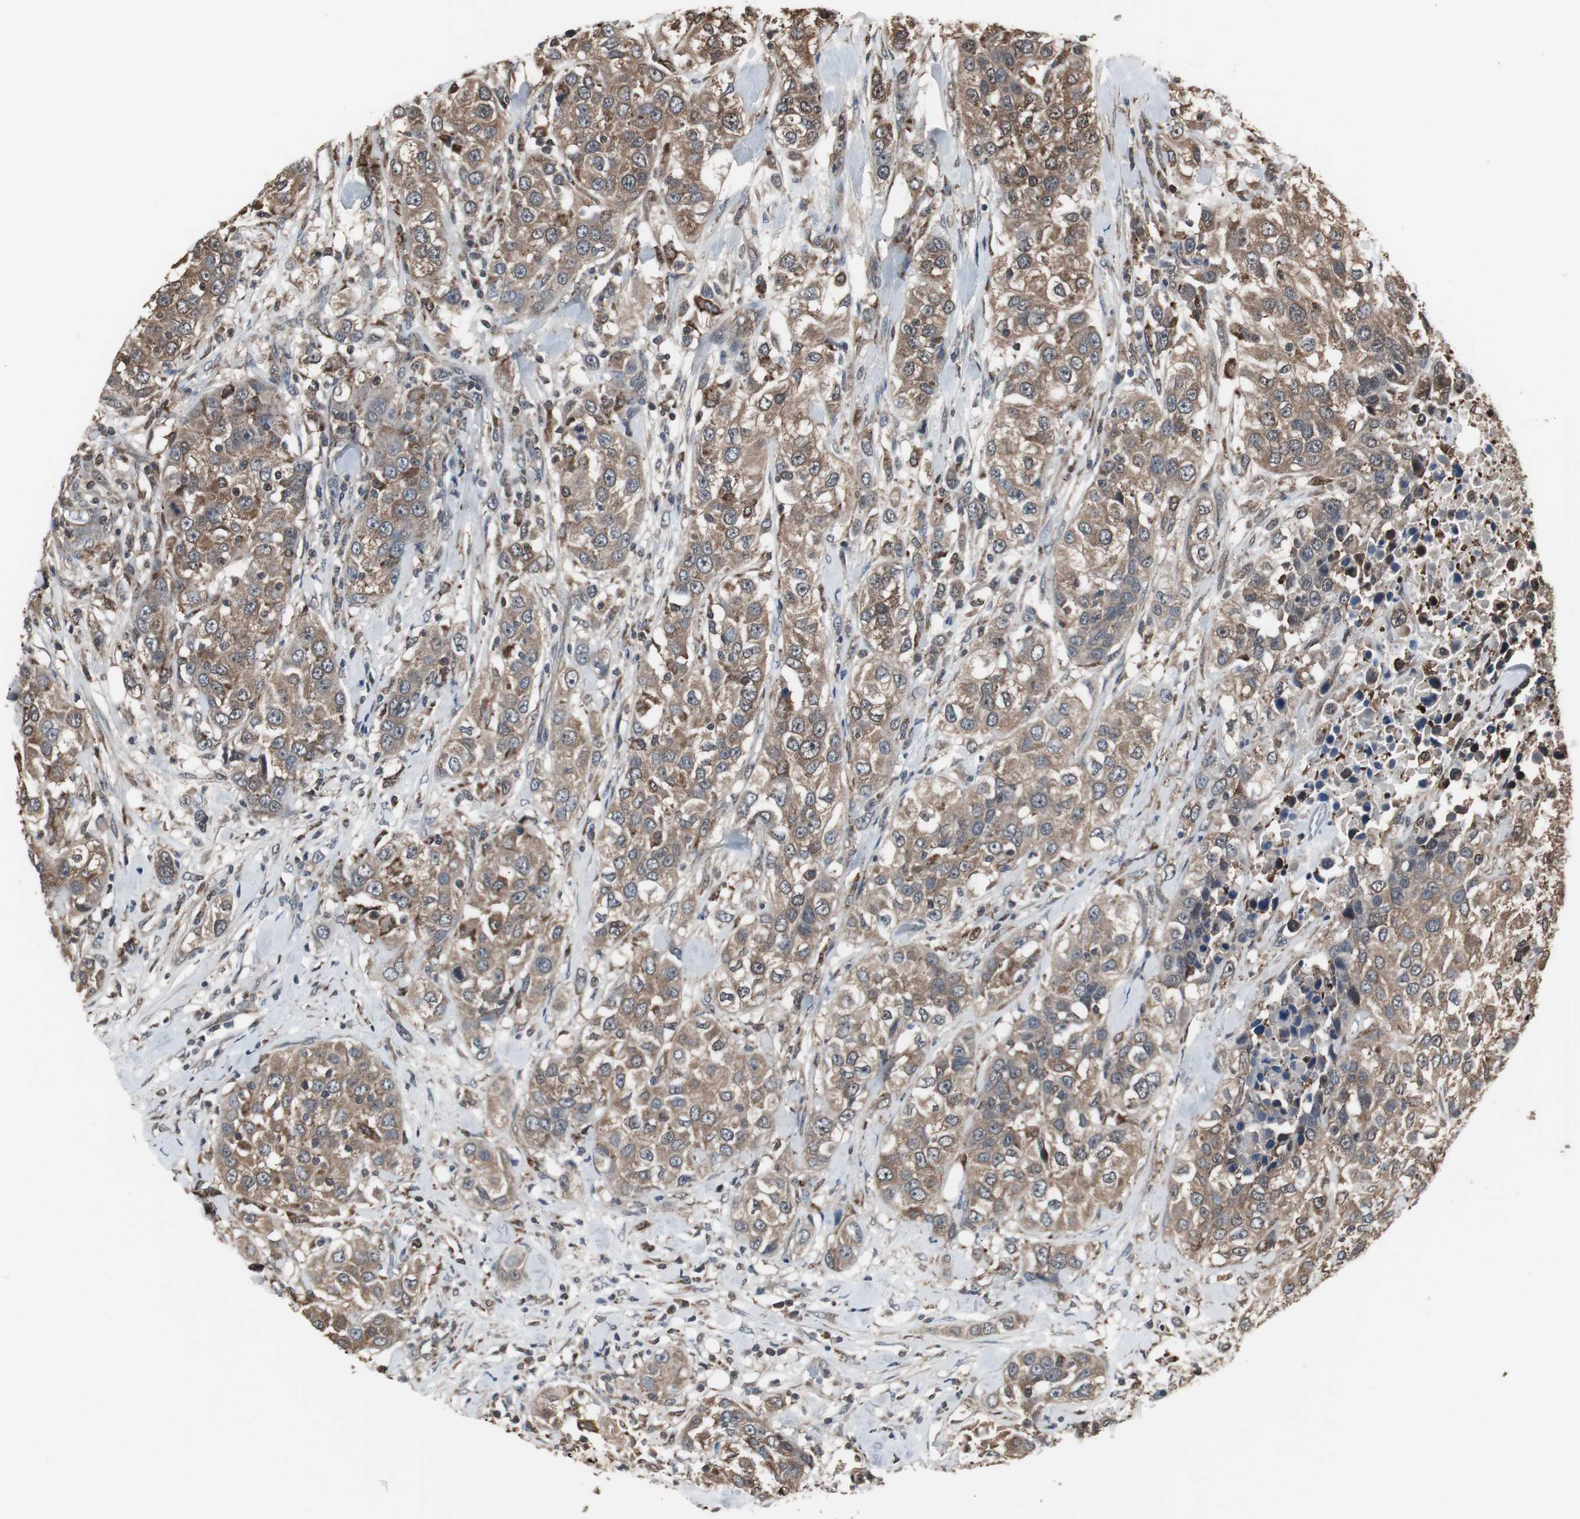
{"staining": {"intensity": "moderate", "quantity": ">75%", "location": "cytoplasmic/membranous"}, "tissue": "urothelial cancer", "cell_type": "Tumor cells", "image_type": "cancer", "snomed": [{"axis": "morphology", "description": "Urothelial carcinoma, High grade"}, {"axis": "topography", "description": "Urinary bladder"}], "caption": "Immunohistochemical staining of urothelial carcinoma (high-grade) displays moderate cytoplasmic/membranous protein expression in approximately >75% of tumor cells.", "gene": "ZSCAN22", "patient": {"sex": "female", "age": 80}}